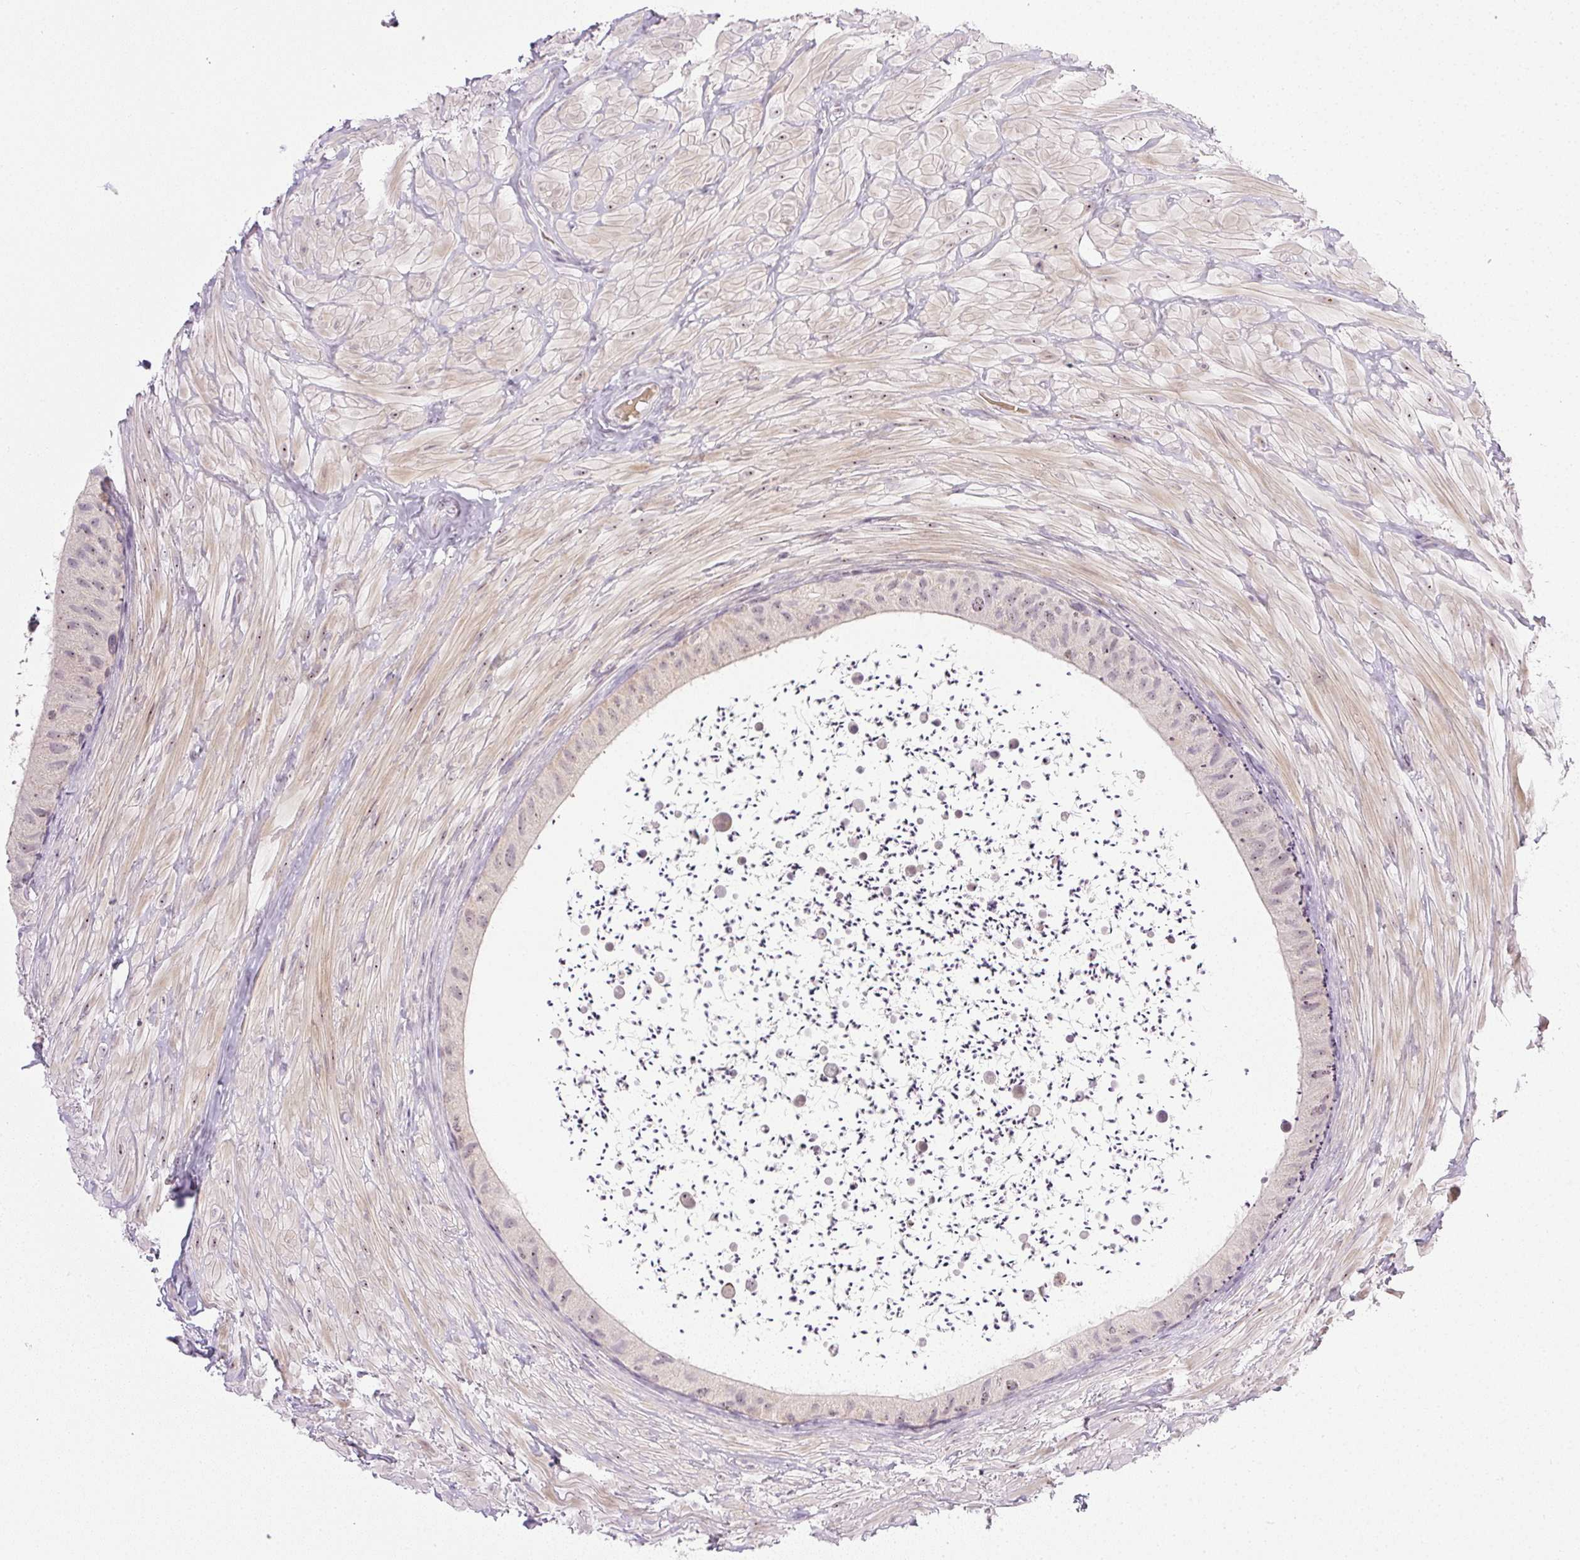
{"staining": {"intensity": "weak", "quantity": "25%-75%", "location": "nuclear"}, "tissue": "epididymis", "cell_type": "Glandular cells", "image_type": "normal", "snomed": [{"axis": "morphology", "description": "Normal tissue, NOS"}, {"axis": "topography", "description": "Epididymis"}, {"axis": "topography", "description": "Peripheral nerve tissue"}], "caption": "Weak nuclear expression for a protein is appreciated in about 25%-75% of glandular cells of unremarkable epididymis using immunohistochemistry.", "gene": "AAR2", "patient": {"sex": "male", "age": 32}}